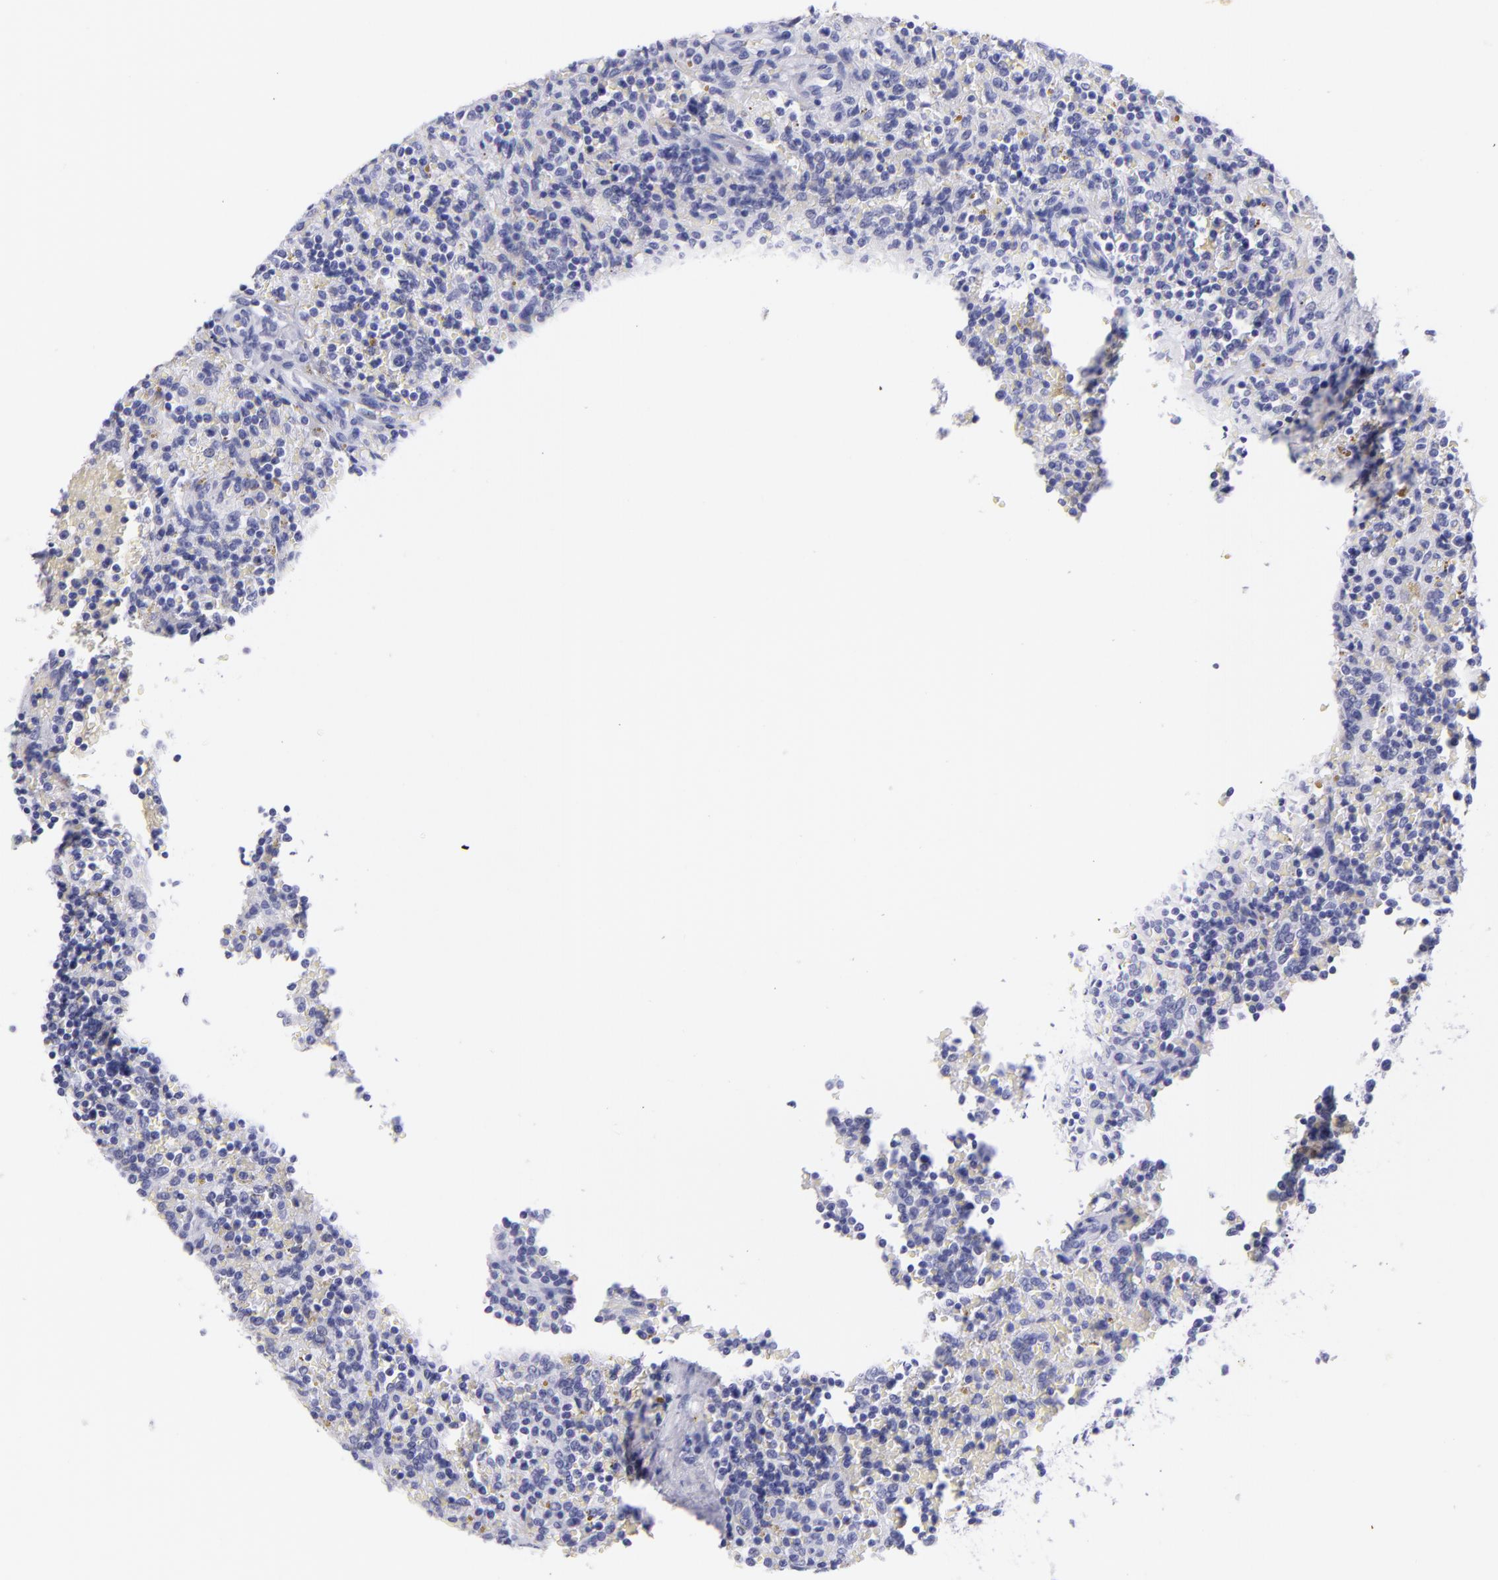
{"staining": {"intensity": "negative", "quantity": "none", "location": "none"}, "tissue": "lymphoma", "cell_type": "Tumor cells", "image_type": "cancer", "snomed": [{"axis": "morphology", "description": "Malignant lymphoma, non-Hodgkin's type, Low grade"}, {"axis": "topography", "description": "Spleen"}], "caption": "Malignant lymphoma, non-Hodgkin's type (low-grade) was stained to show a protein in brown. There is no significant staining in tumor cells.", "gene": "CNP", "patient": {"sex": "male", "age": 67}}